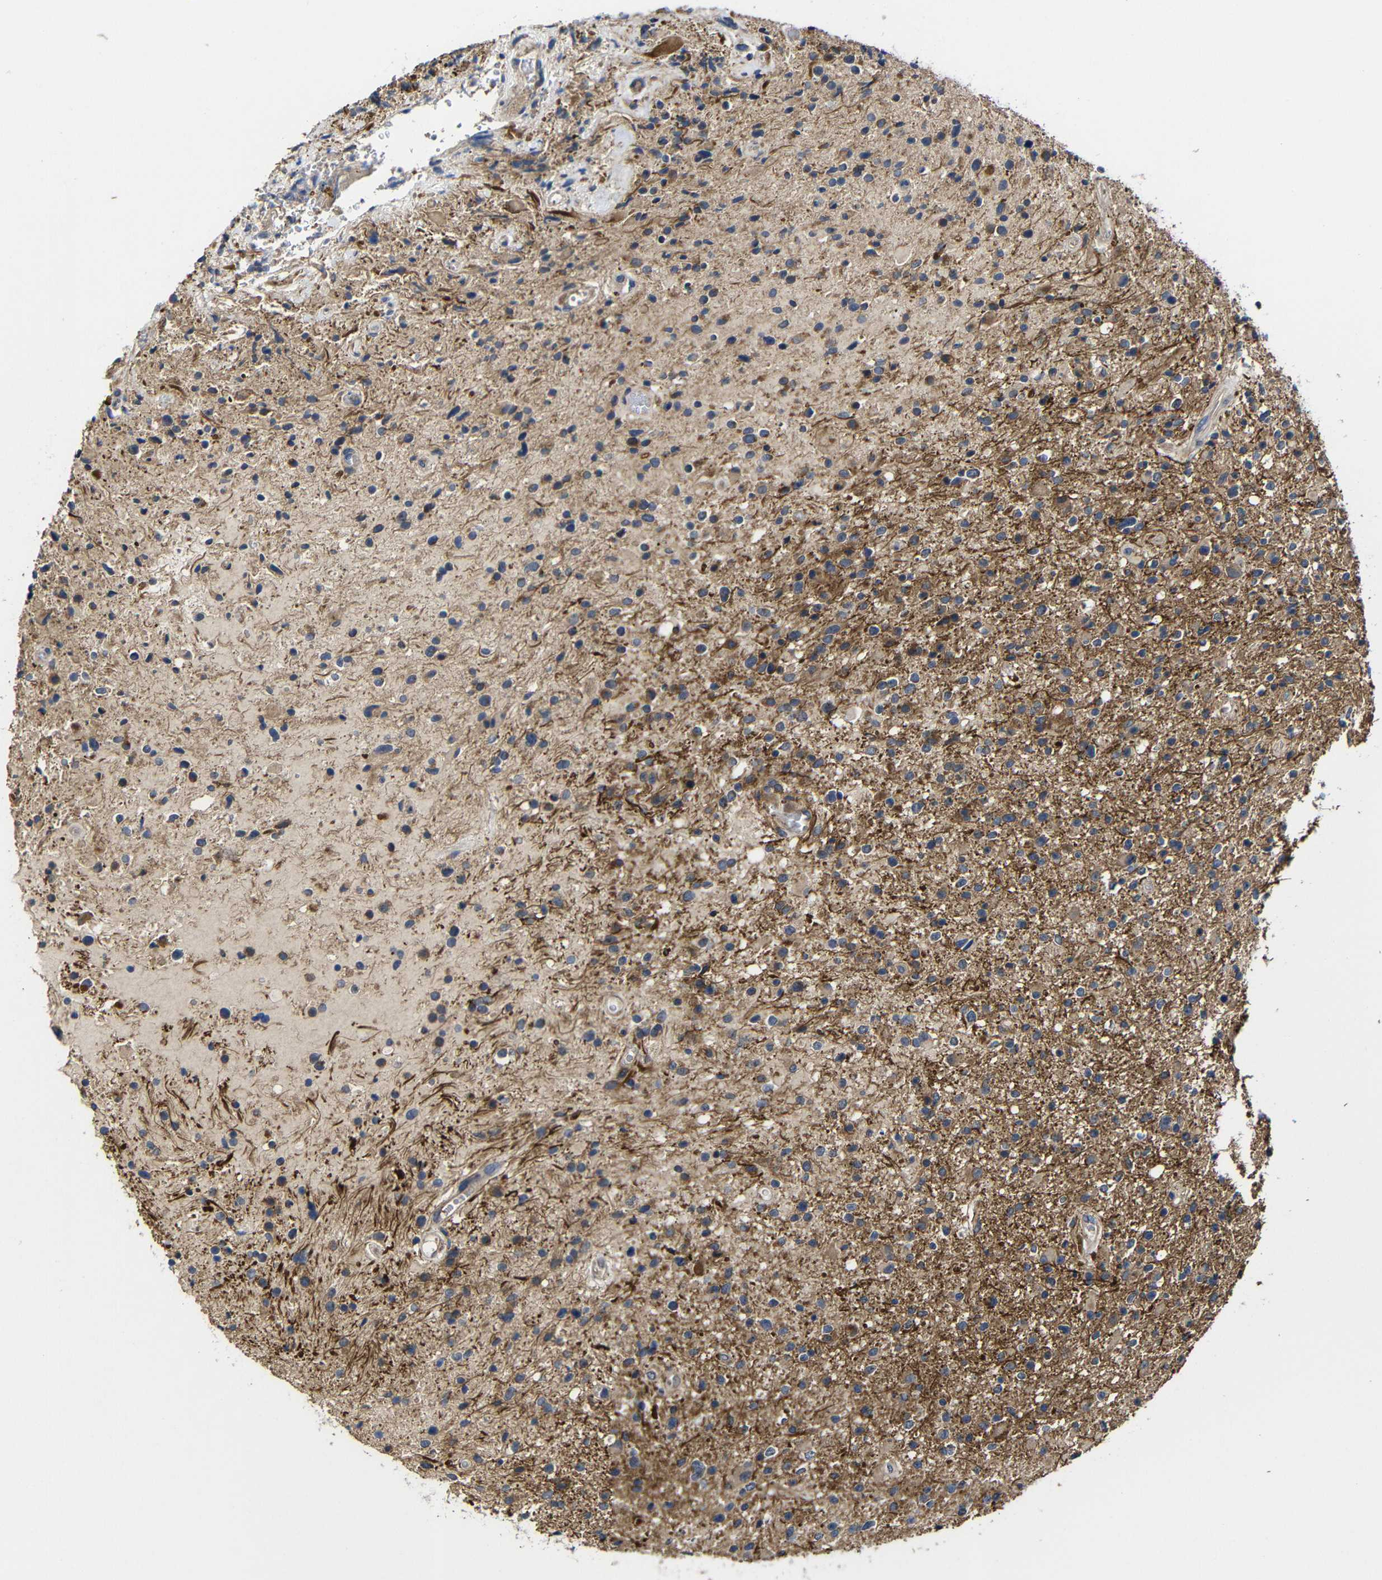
{"staining": {"intensity": "weak", "quantity": ">75%", "location": "cytoplasmic/membranous"}, "tissue": "glioma", "cell_type": "Tumor cells", "image_type": "cancer", "snomed": [{"axis": "morphology", "description": "Glioma, malignant, High grade"}, {"axis": "topography", "description": "Brain"}], "caption": "Weak cytoplasmic/membranous expression for a protein is identified in about >75% of tumor cells of glioma using immunohistochemistry.", "gene": "LPAR5", "patient": {"sex": "male", "age": 33}}